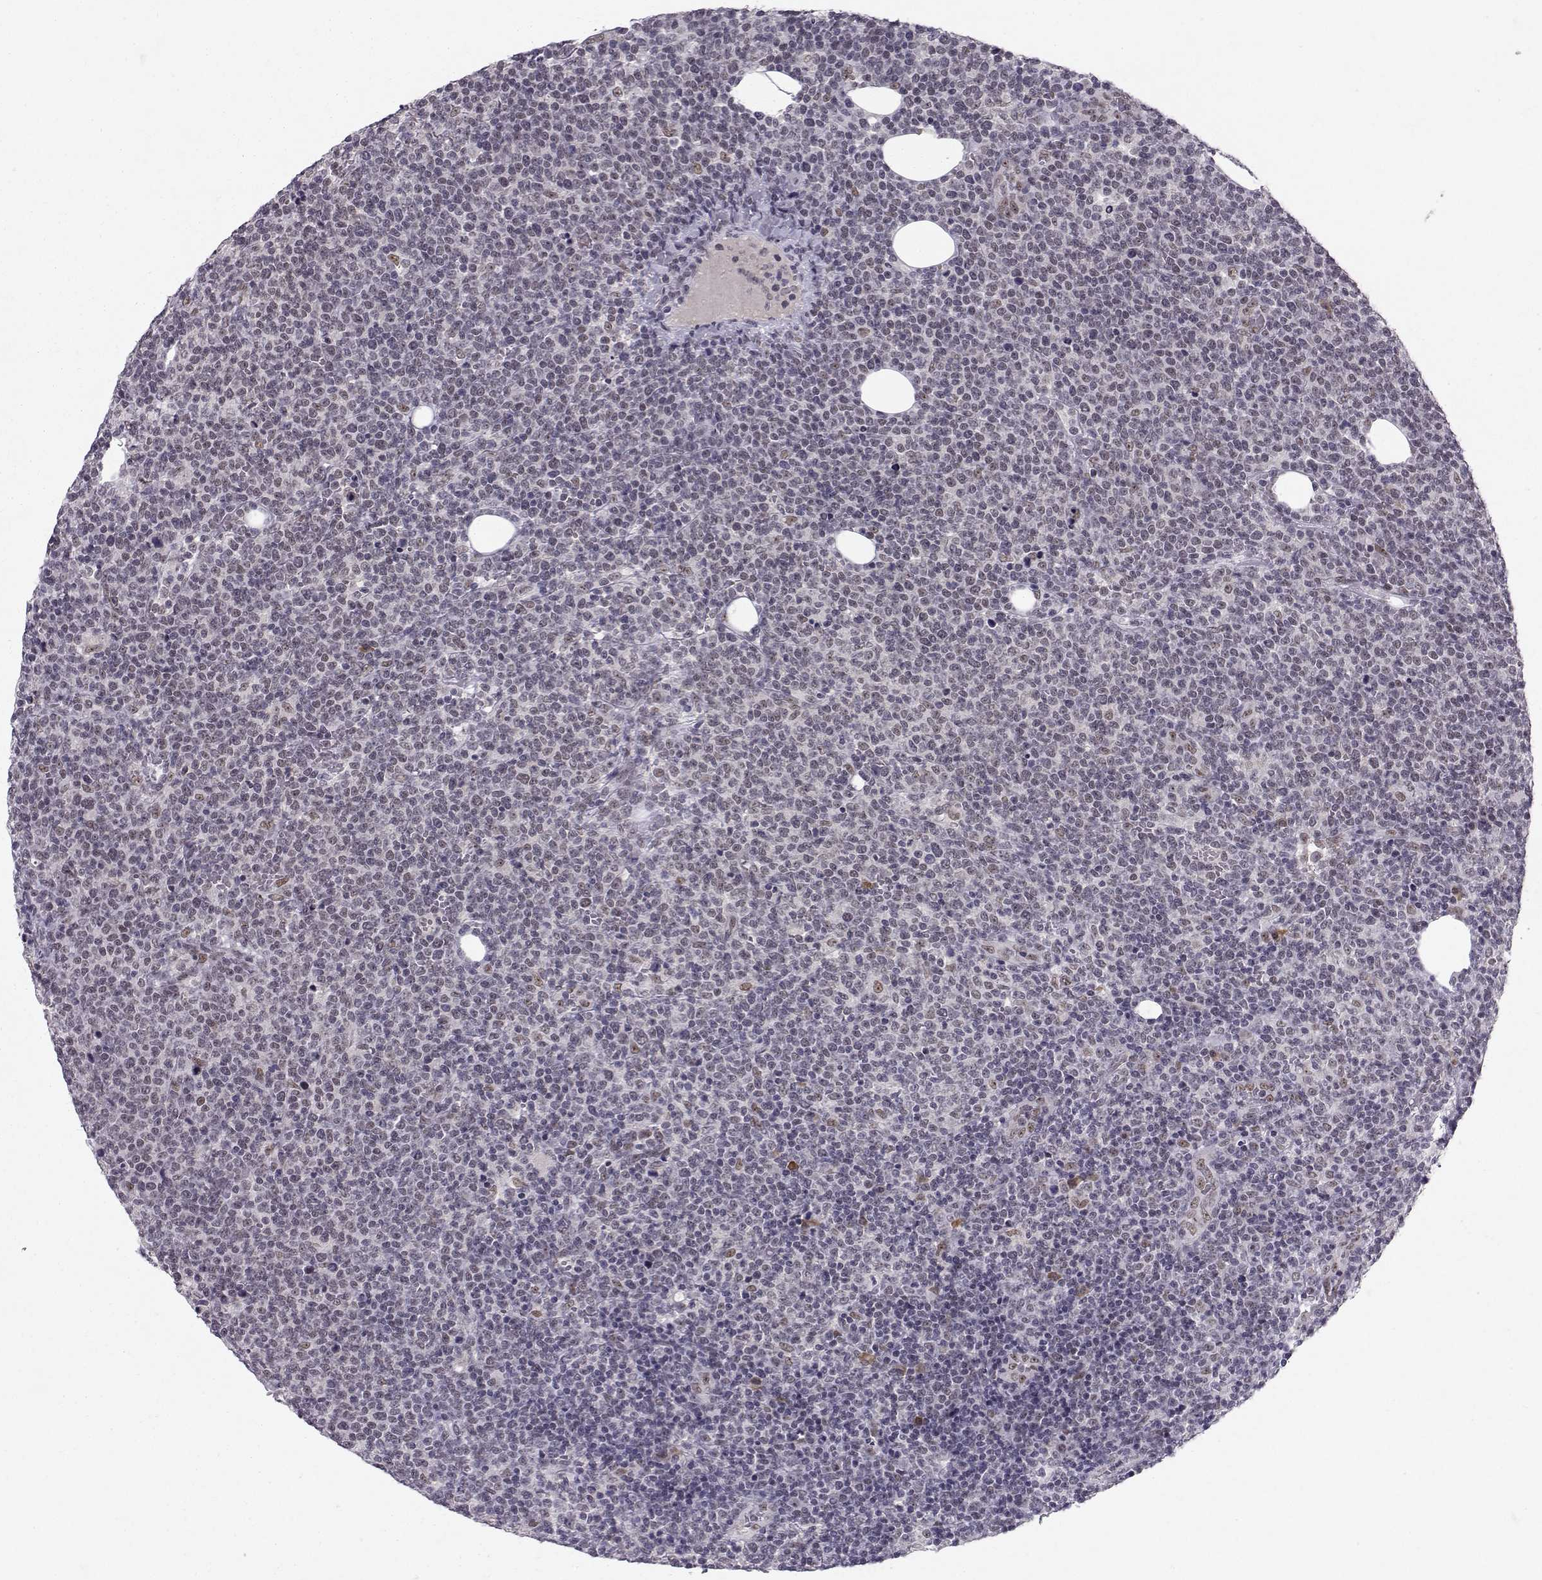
{"staining": {"intensity": "negative", "quantity": "none", "location": "none"}, "tissue": "lymphoma", "cell_type": "Tumor cells", "image_type": "cancer", "snomed": [{"axis": "morphology", "description": "Malignant lymphoma, non-Hodgkin's type, High grade"}, {"axis": "topography", "description": "Lymph node"}], "caption": "Immunohistochemistry of lymphoma demonstrates no expression in tumor cells.", "gene": "RPP38", "patient": {"sex": "male", "age": 61}}